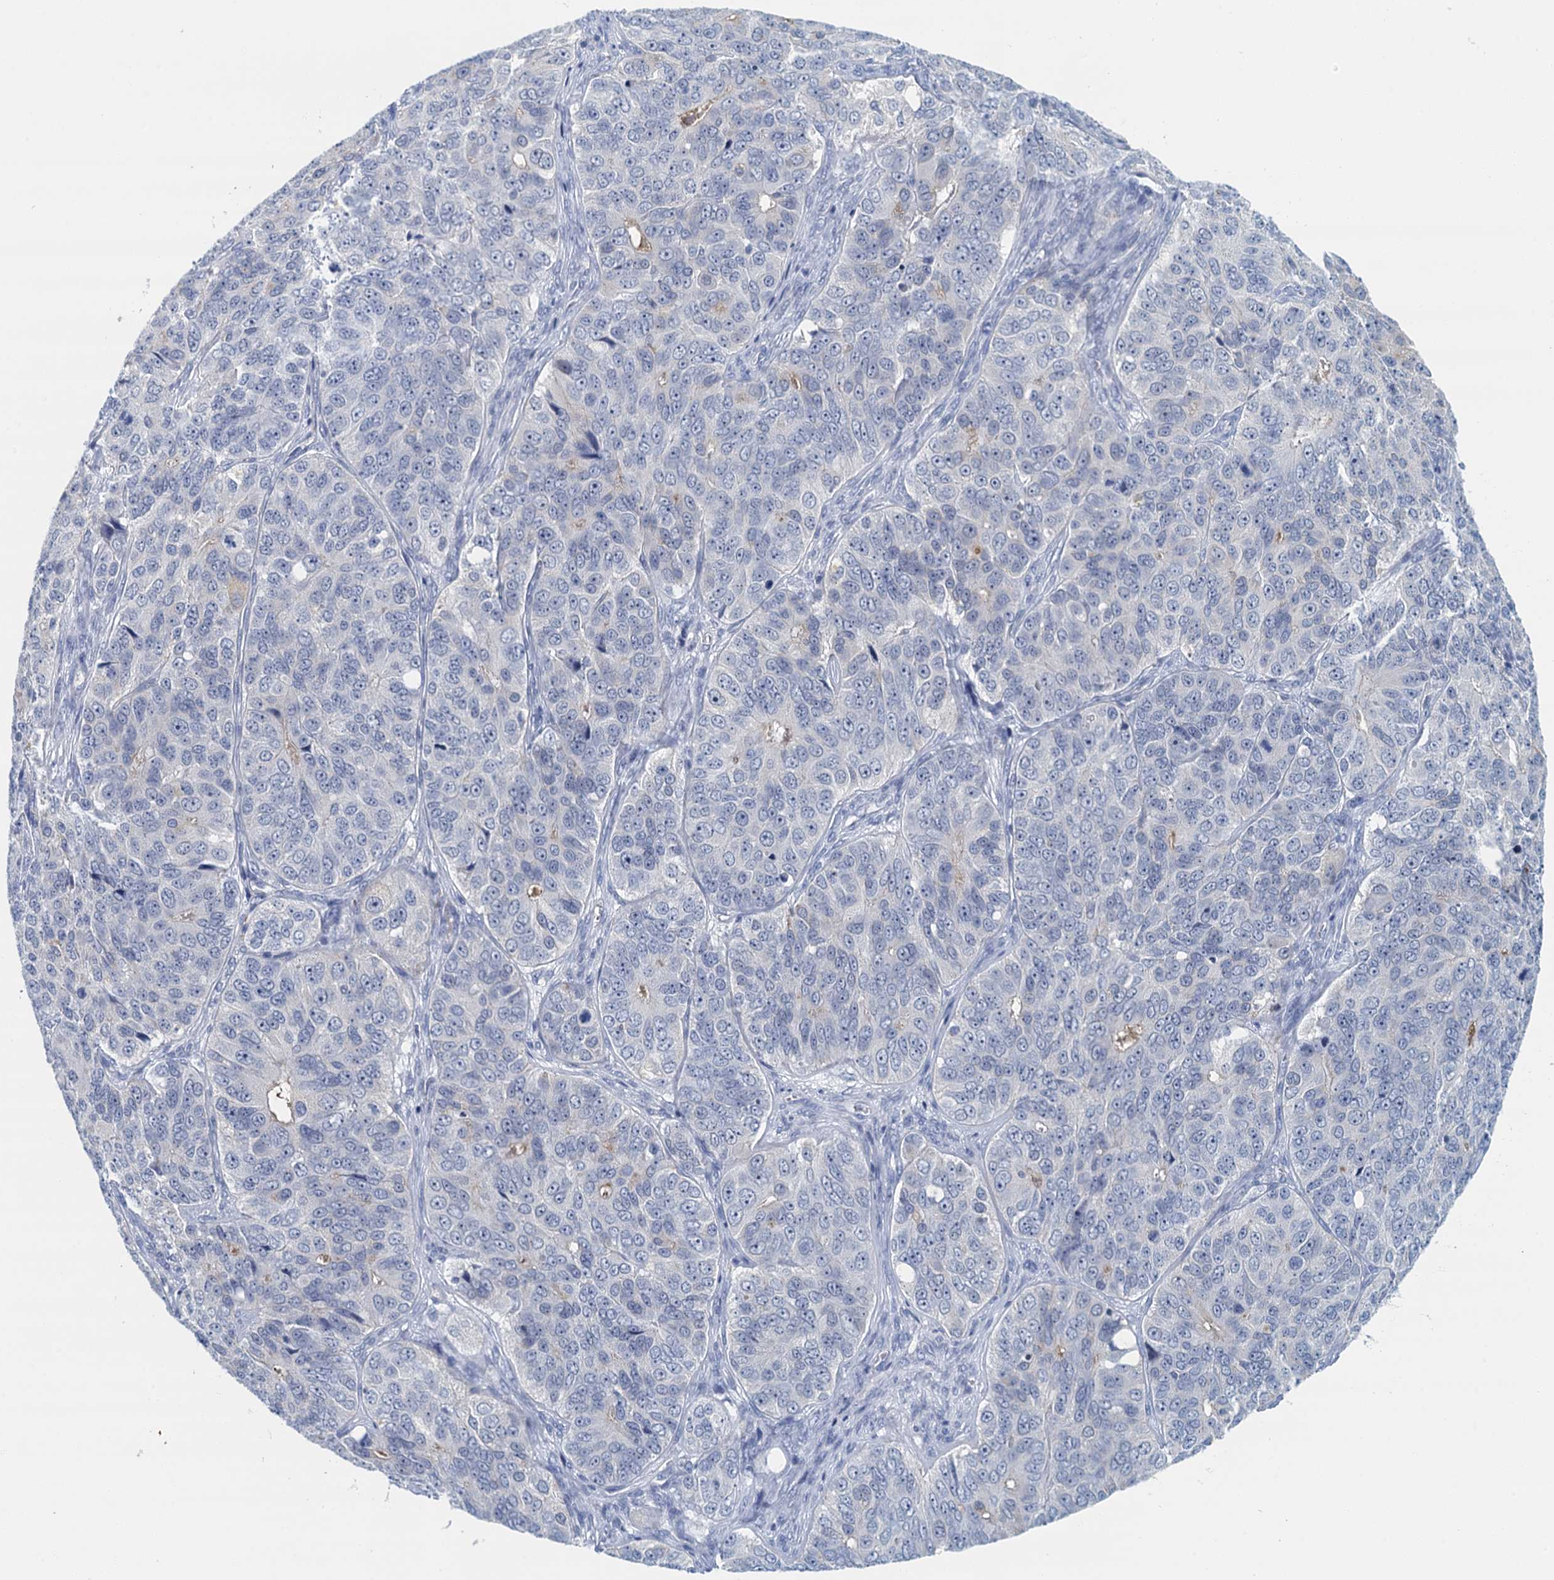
{"staining": {"intensity": "negative", "quantity": "none", "location": "none"}, "tissue": "ovarian cancer", "cell_type": "Tumor cells", "image_type": "cancer", "snomed": [{"axis": "morphology", "description": "Carcinoma, endometroid"}, {"axis": "topography", "description": "Ovary"}], "caption": "The micrograph displays no staining of tumor cells in endometroid carcinoma (ovarian).", "gene": "NUBP2", "patient": {"sex": "female", "age": 51}}